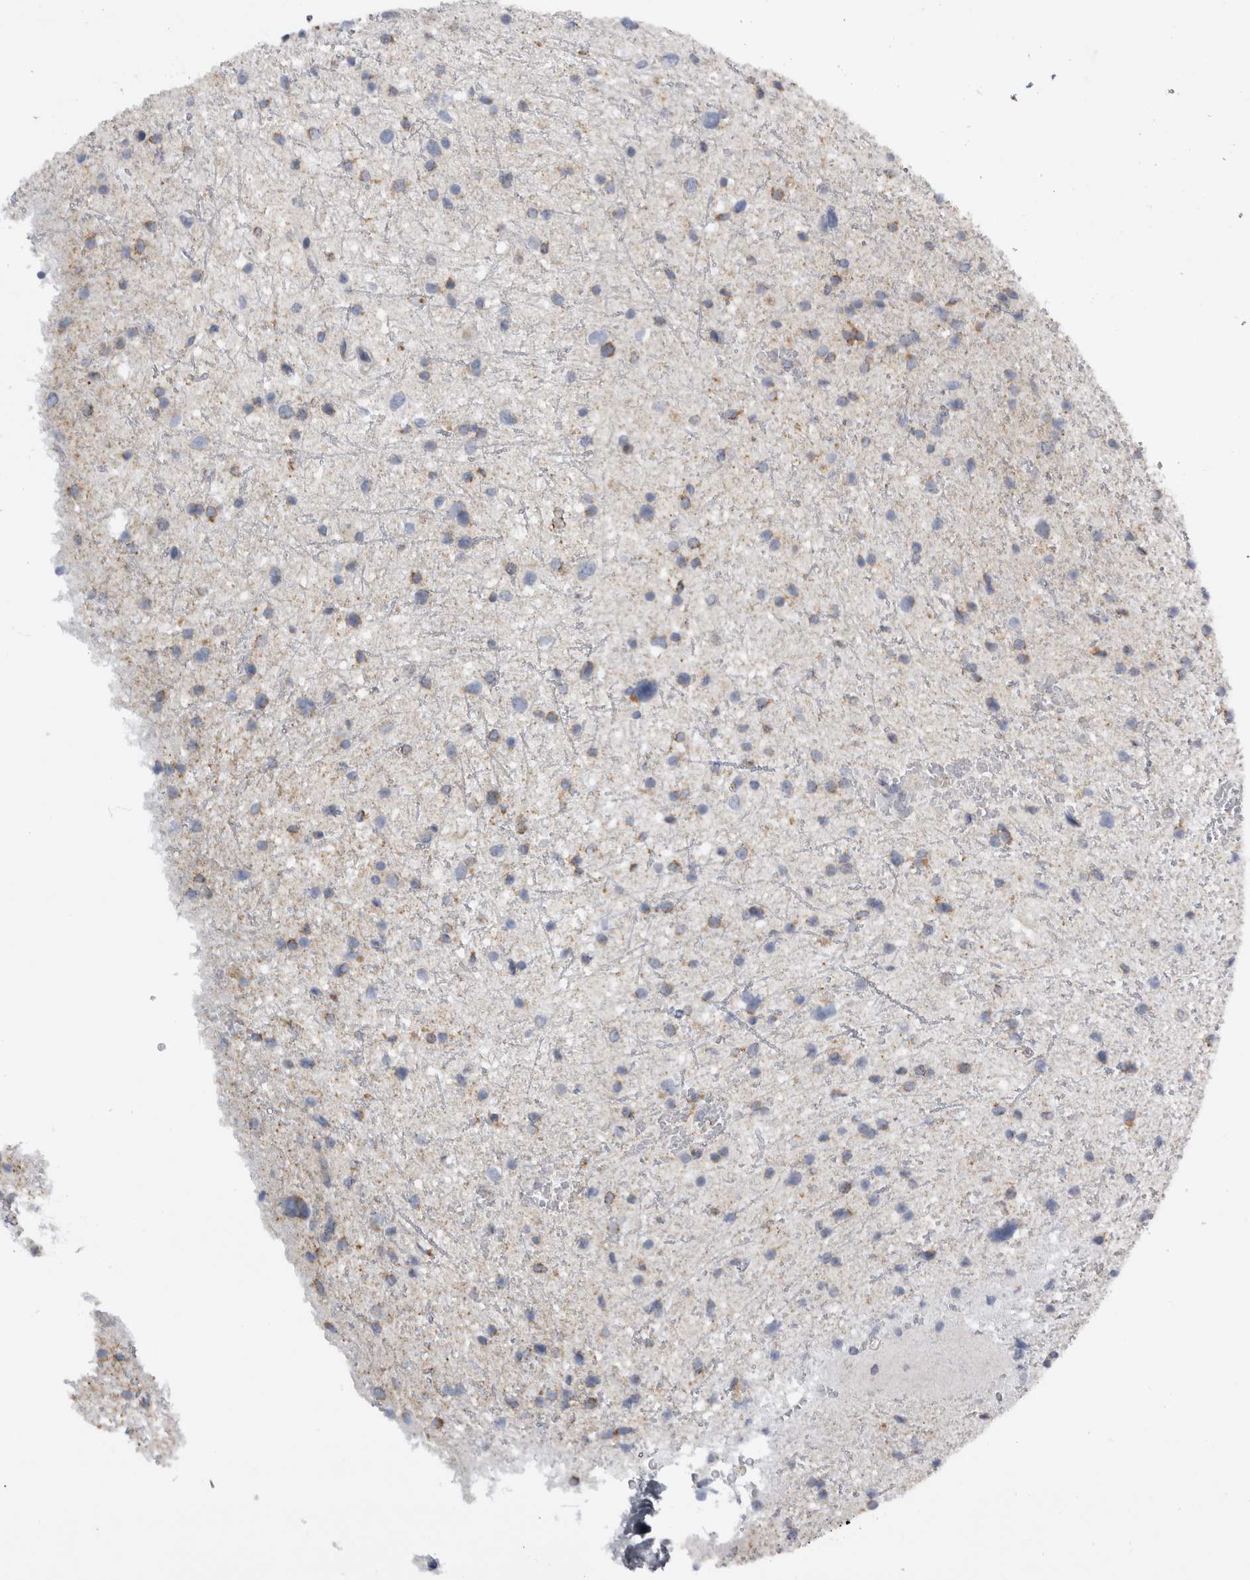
{"staining": {"intensity": "weak", "quantity": "<25%", "location": "cytoplasmic/membranous"}, "tissue": "glioma", "cell_type": "Tumor cells", "image_type": "cancer", "snomed": [{"axis": "morphology", "description": "Glioma, malignant, Low grade"}, {"axis": "topography", "description": "Brain"}], "caption": "Immunohistochemical staining of human glioma exhibits no significant staining in tumor cells.", "gene": "DHRS4", "patient": {"sex": "female", "age": 37}}